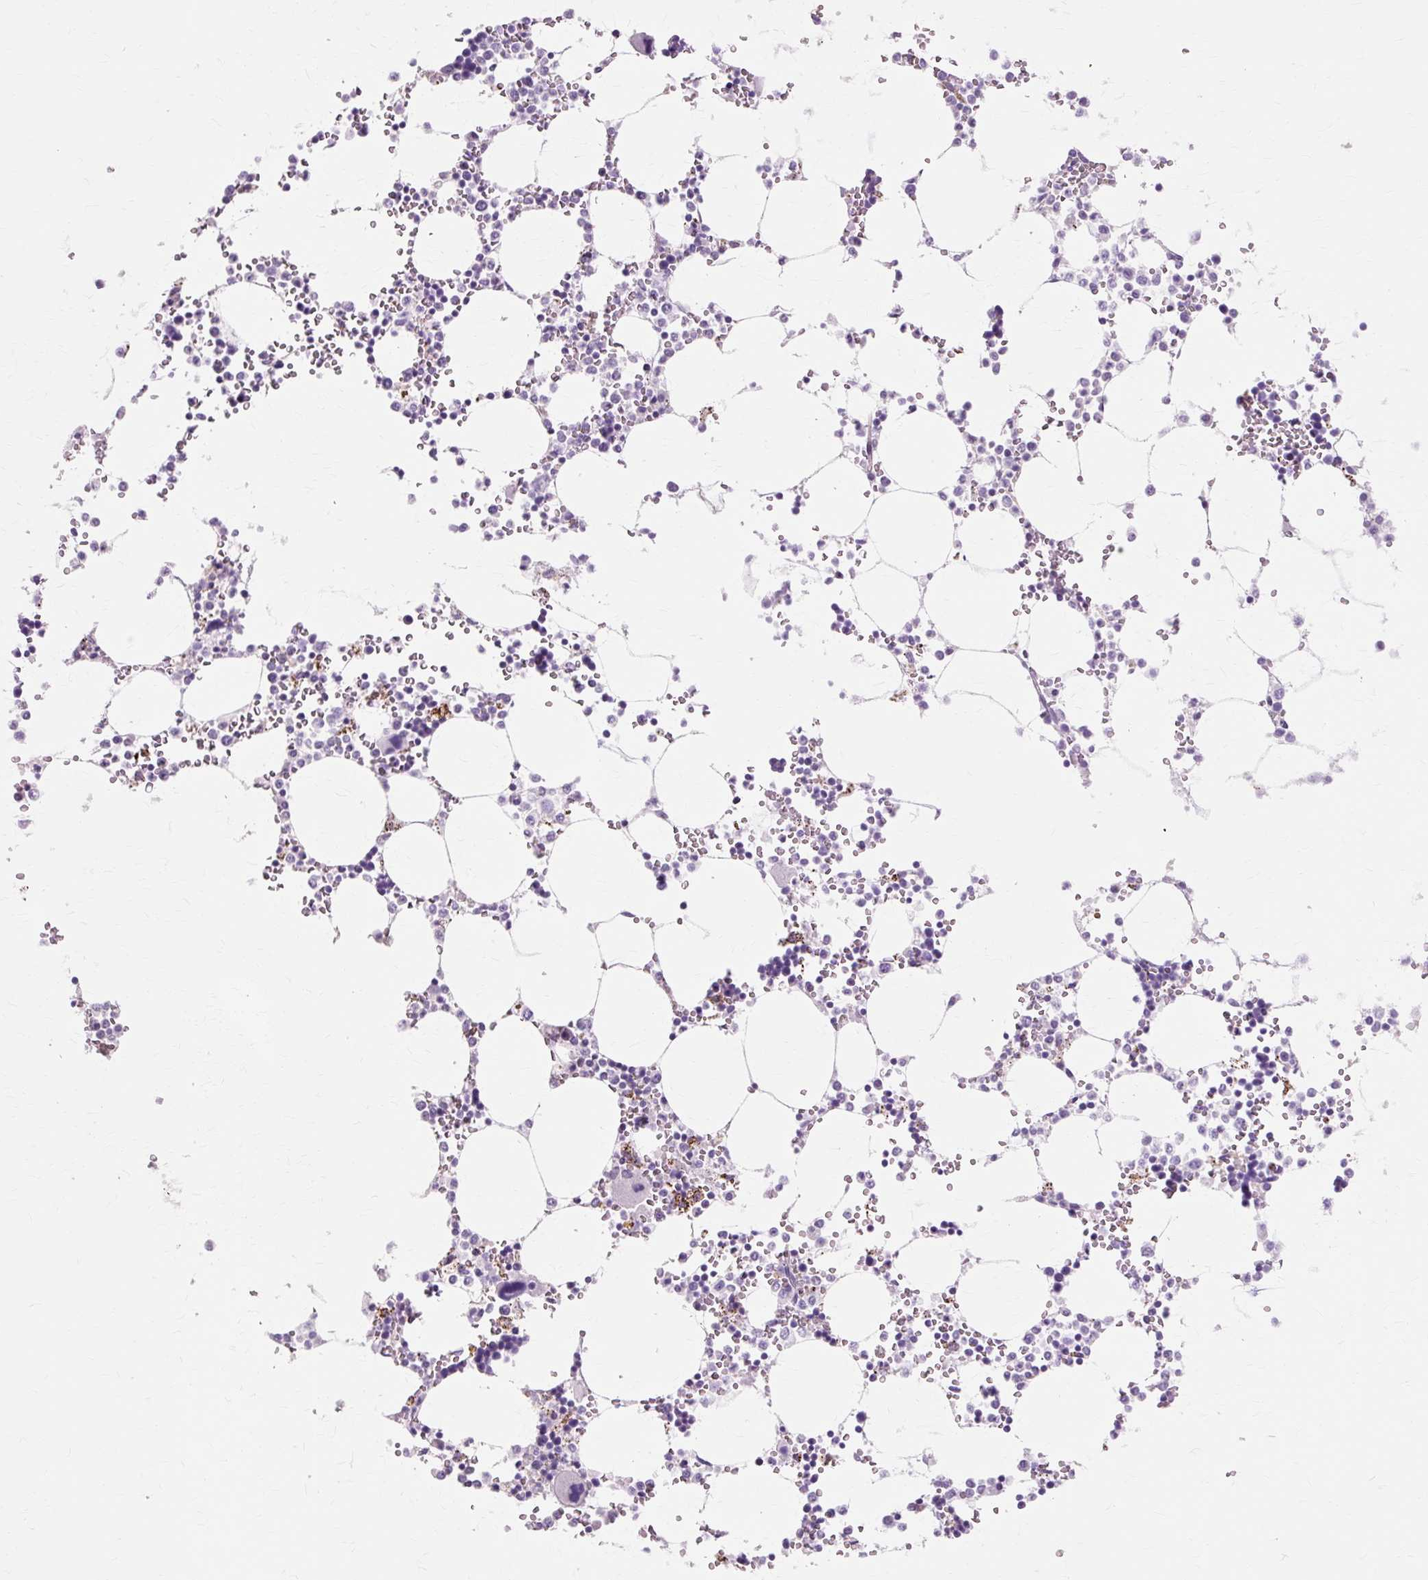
{"staining": {"intensity": "negative", "quantity": "none", "location": "none"}, "tissue": "bone marrow", "cell_type": "Hematopoietic cells", "image_type": "normal", "snomed": [{"axis": "morphology", "description": "Normal tissue, NOS"}, {"axis": "topography", "description": "Bone marrow"}], "caption": "A high-resolution micrograph shows immunohistochemistry staining of normal bone marrow, which exhibits no significant staining in hematopoietic cells. The staining was performed using DAB to visualize the protein expression in brown, while the nuclei were stained in blue with hematoxylin (Magnification: 20x).", "gene": "IRX2", "patient": {"sex": "male", "age": 64}}